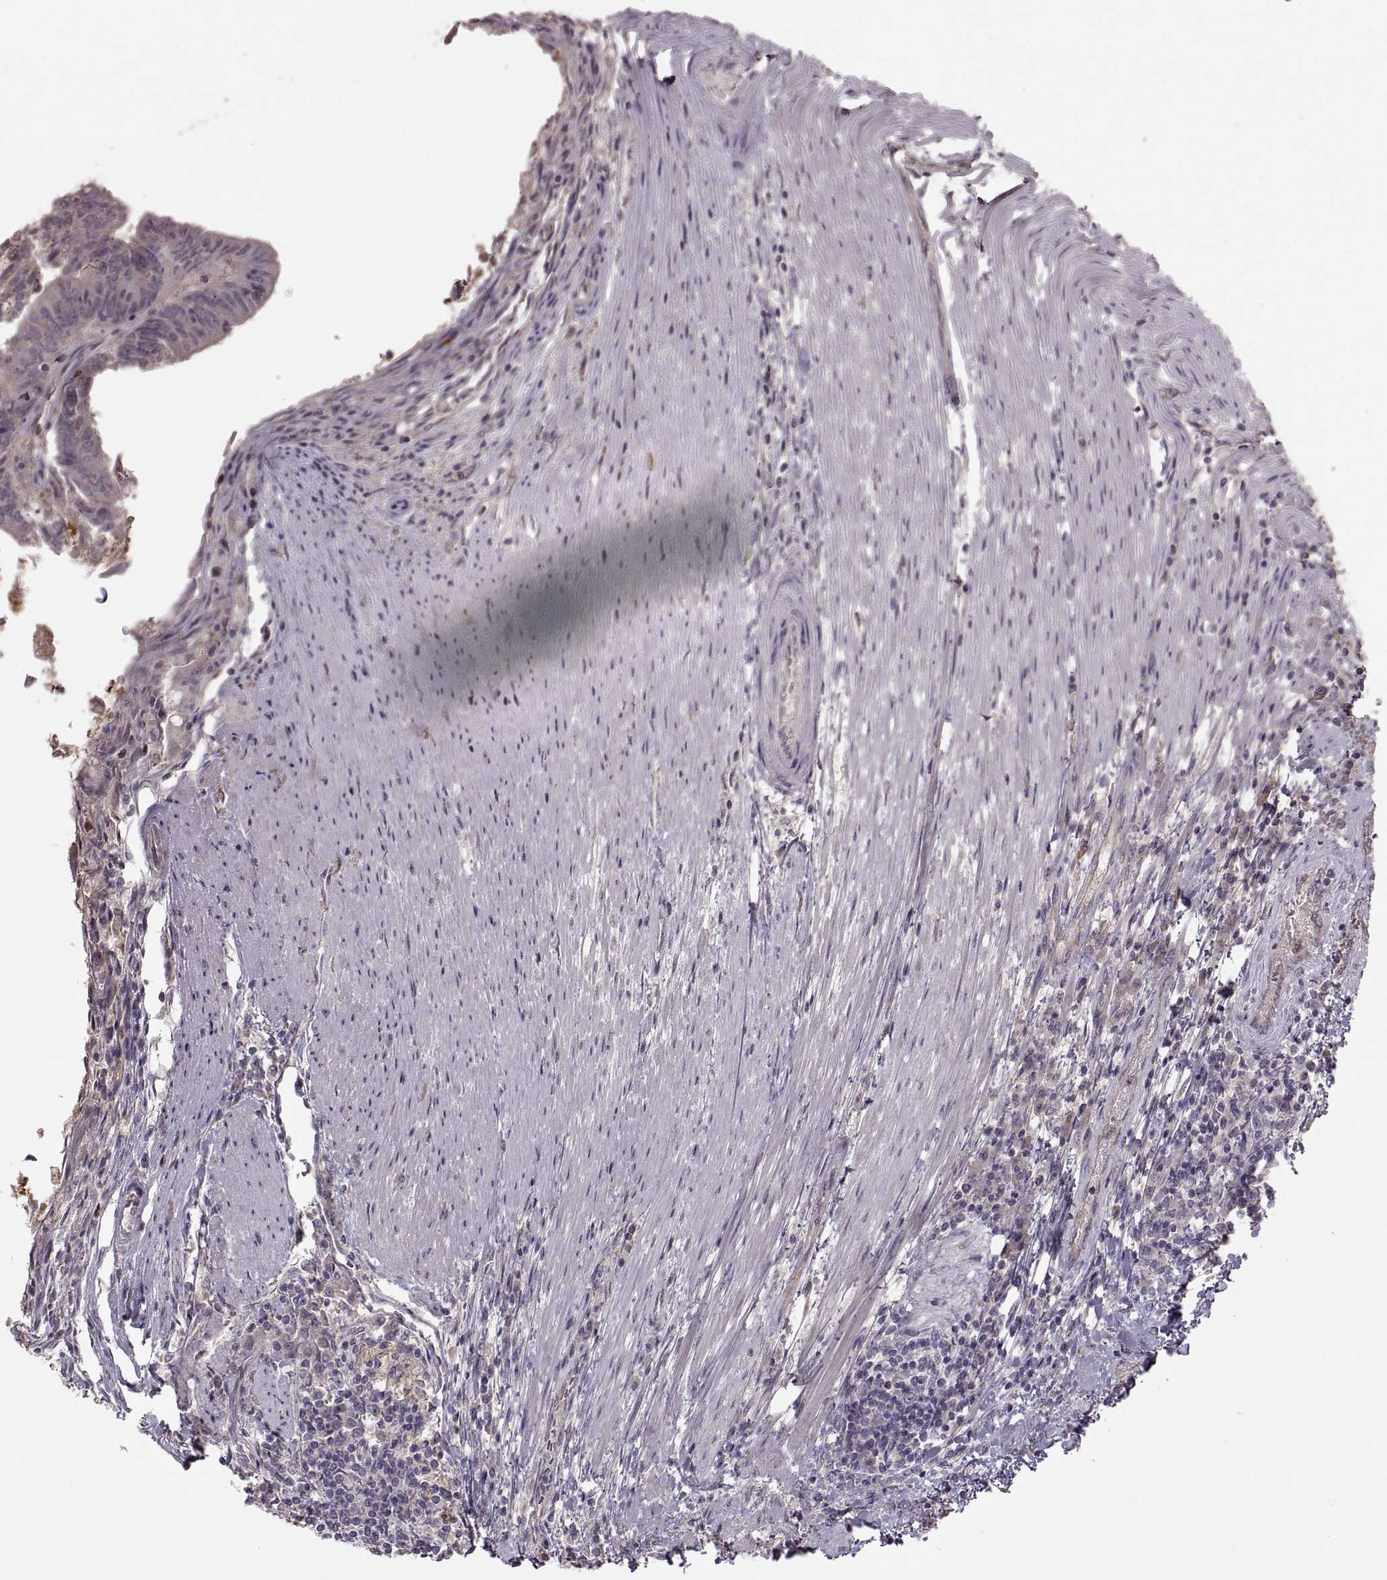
{"staining": {"intensity": "negative", "quantity": "none", "location": "none"}, "tissue": "colorectal cancer", "cell_type": "Tumor cells", "image_type": "cancer", "snomed": [{"axis": "morphology", "description": "Adenocarcinoma, NOS"}, {"axis": "topography", "description": "Colon"}], "caption": "This histopathology image is of colorectal cancer (adenocarcinoma) stained with IHC to label a protein in brown with the nuclei are counter-stained blue. There is no expression in tumor cells. Brightfield microscopy of IHC stained with DAB (3,3'-diaminobenzidine) (brown) and hematoxylin (blue), captured at high magnification.", "gene": "PIERCE1", "patient": {"sex": "female", "age": 70}}